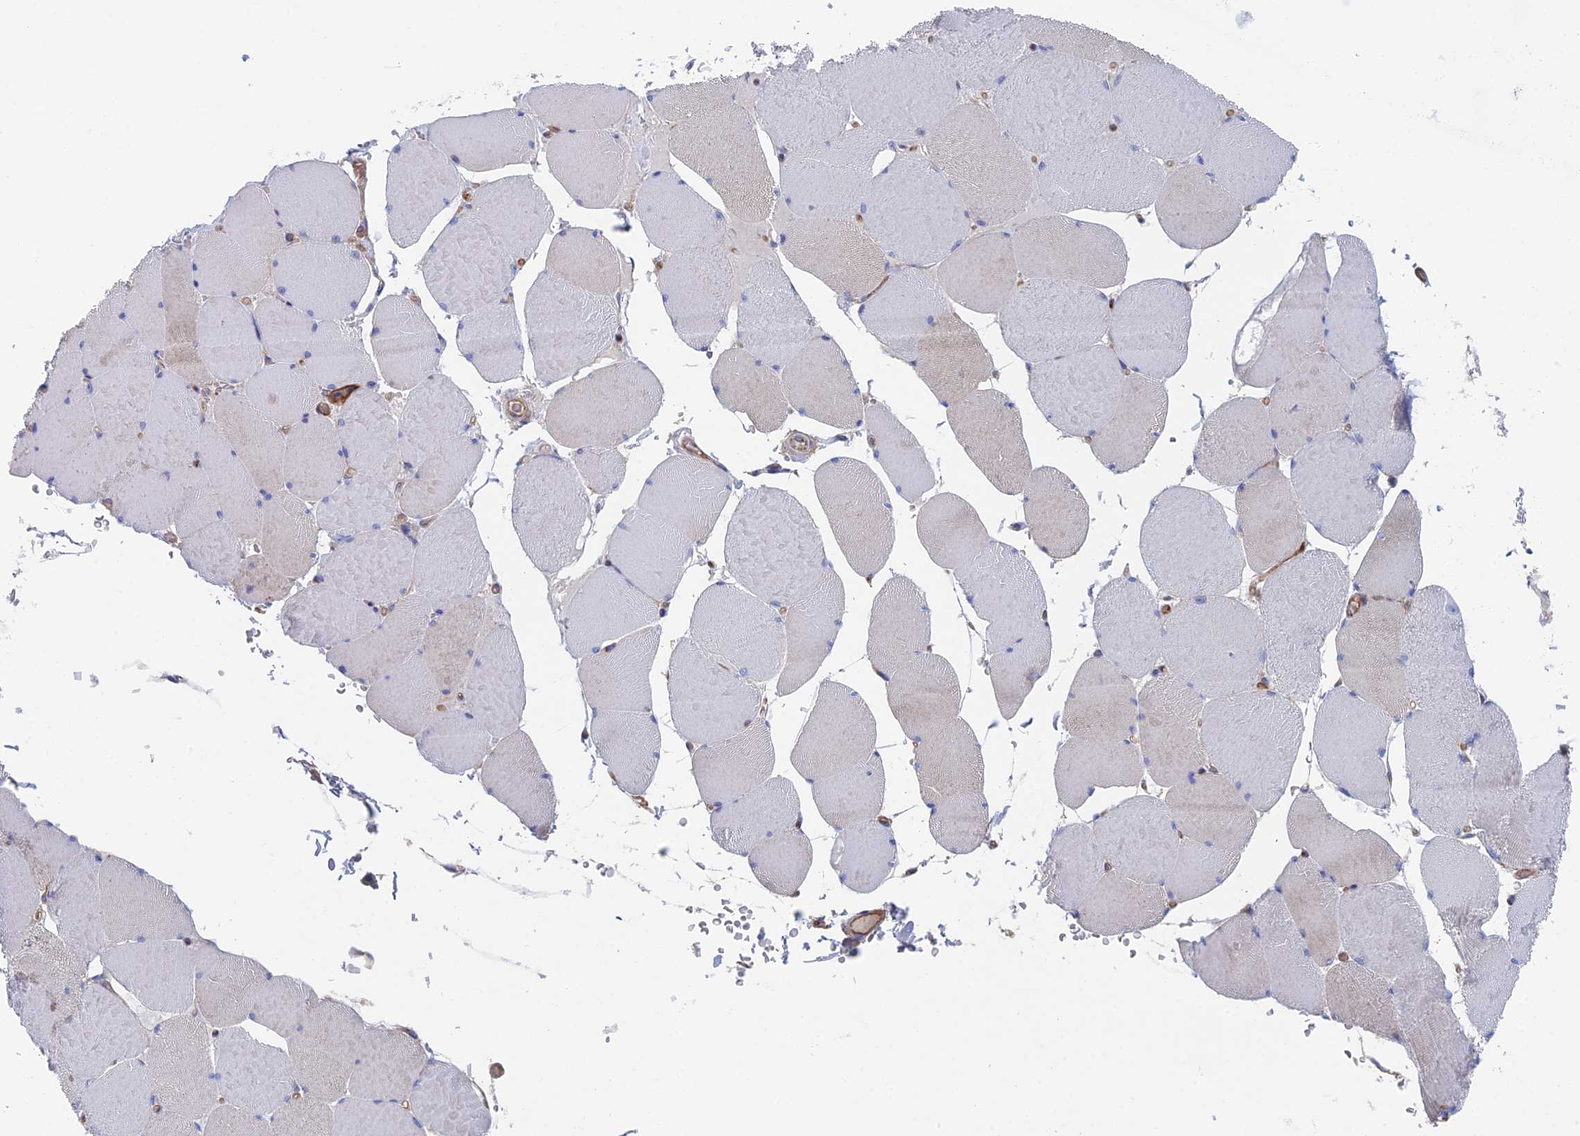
{"staining": {"intensity": "moderate", "quantity": "<25%", "location": "cytoplasmic/membranous"}, "tissue": "skeletal muscle", "cell_type": "Myocytes", "image_type": "normal", "snomed": [{"axis": "morphology", "description": "Normal tissue, NOS"}, {"axis": "topography", "description": "Skeletal muscle"}, {"axis": "topography", "description": "Head-Neck"}], "caption": "Moderate cytoplasmic/membranous staining is present in about <25% of myocytes in normal skeletal muscle.", "gene": "SNX11", "patient": {"sex": "male", "age": 66}}